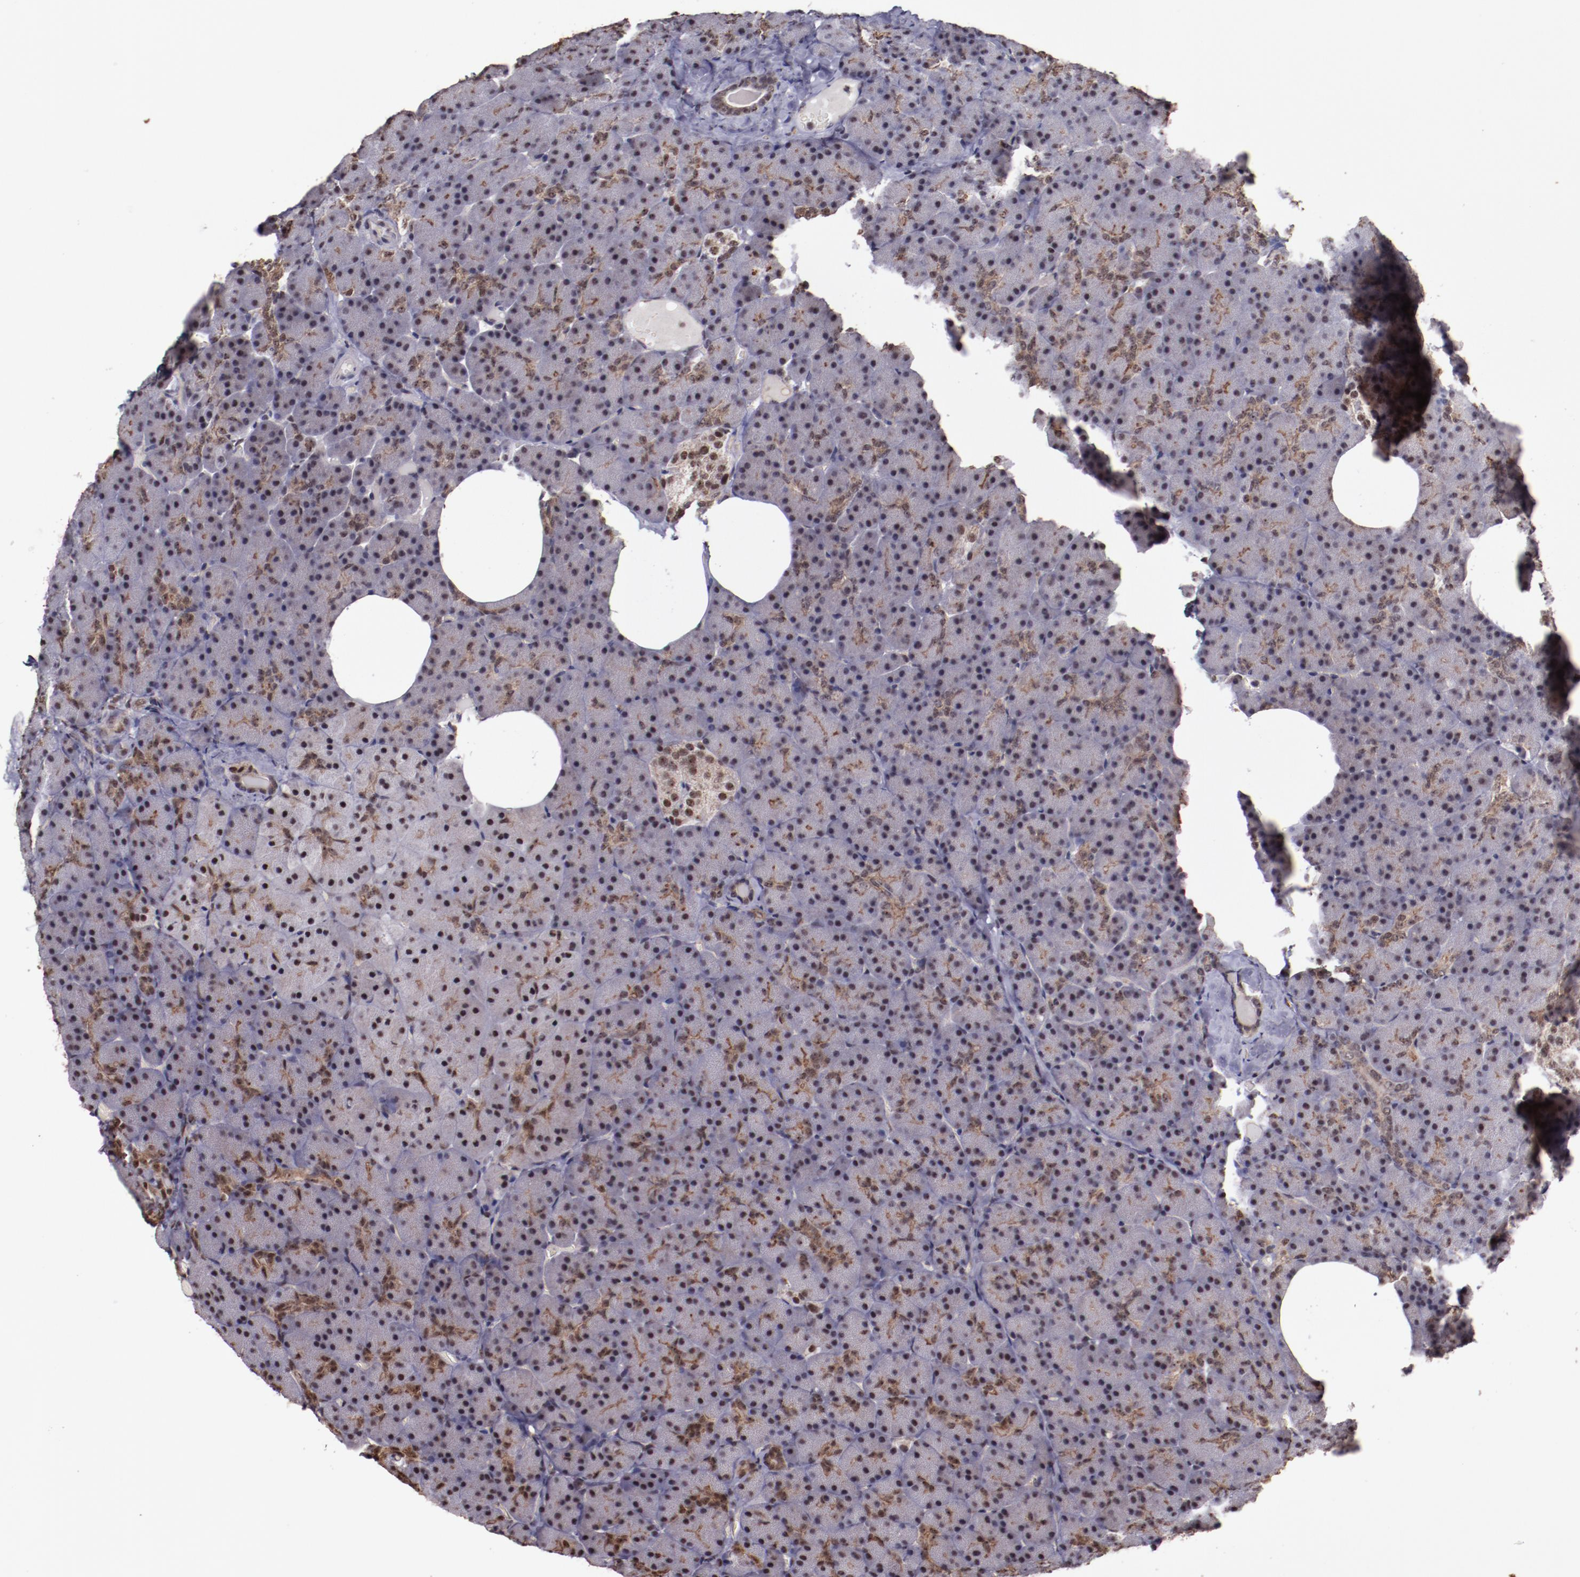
{"staining": {"intensity": "moderate", "quantity": "25%-75%", "location": "nuclear"}, "tissue": "pancreas", "cell_type": "Exocrine glandular cells", "image_type": "normal", "snomed": [{"axis": "morphology", "description": "Normal tissue, NOS"}, {"axis": "topography", "description": "Pancreas"}], "caption": "DAB (3,3'-diaminobenzidine) immunohistochemical staining of benign human pancreas displays moderate nuclear protein positivity in about 25%-75% of exocrine glandular cells.", "gene": "CECR2", "patient": {"sex": "female", "age": 35}}